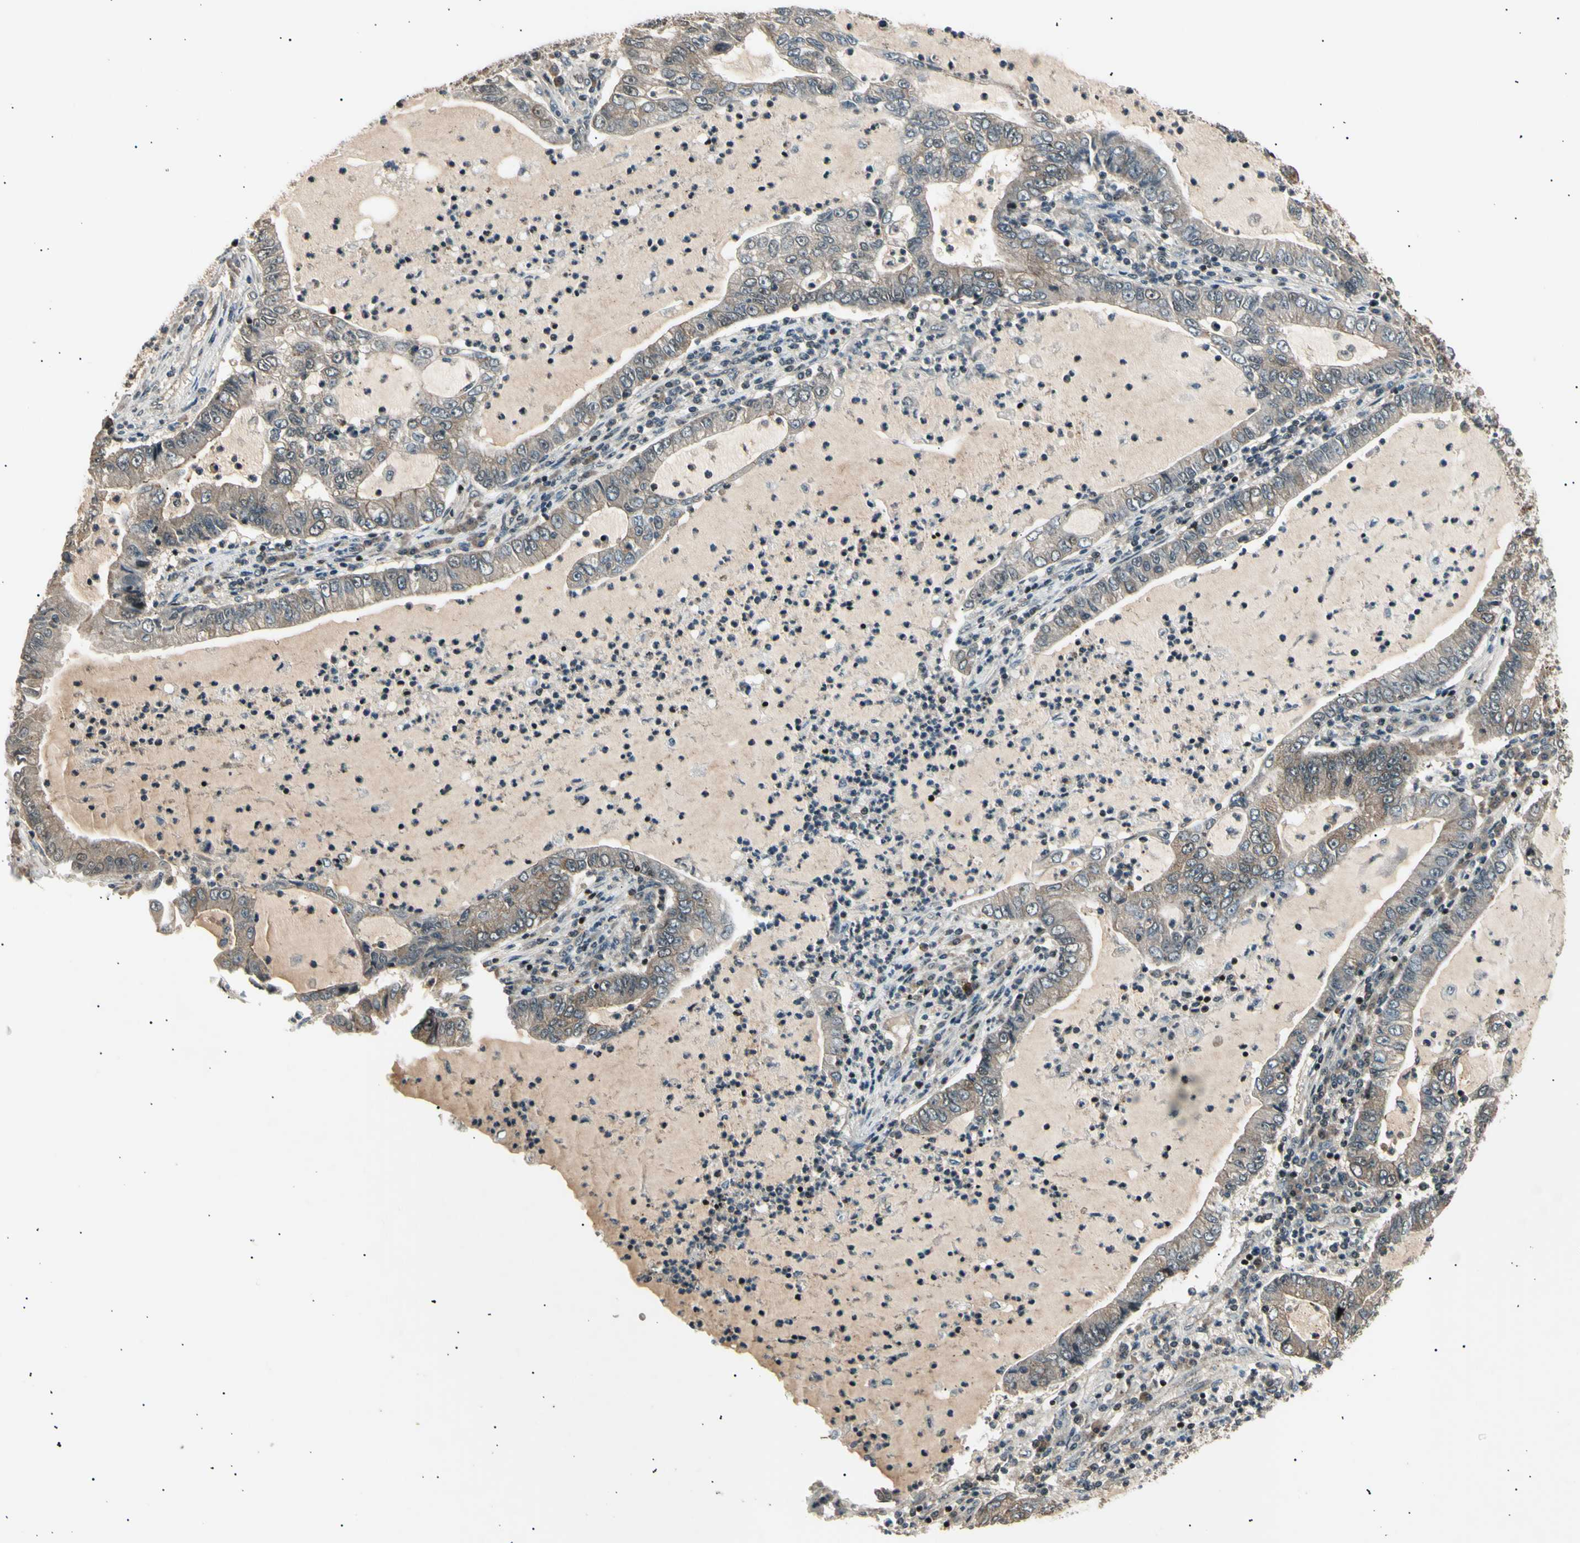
{"staining": {"intensity": "weak", "quantity": "25%-75%", "location": "cytoplasmic/membranous"}, "tissue": "lung cancer", "cell_type": "Tumor cells", "image_type": "cancer", "snomed": [{"axis": "morphology", "description": "Adenocarcinoma, NOS"}, {"axis": "topography", "description": "Lung"}], "caption": "Immunohistochemistry photomicrograph of neoplastic tissue: human adenocarcinoma (lung) stained using immunohistochemistry displays low levels of weak protein expression localized specifically in the cytoplasmic/membranous of tumor cells, appearing as a cytoplasmic/membranous brown color.", "gene": "NUAK2", "patient": {"sex": "female", "age": 51}}